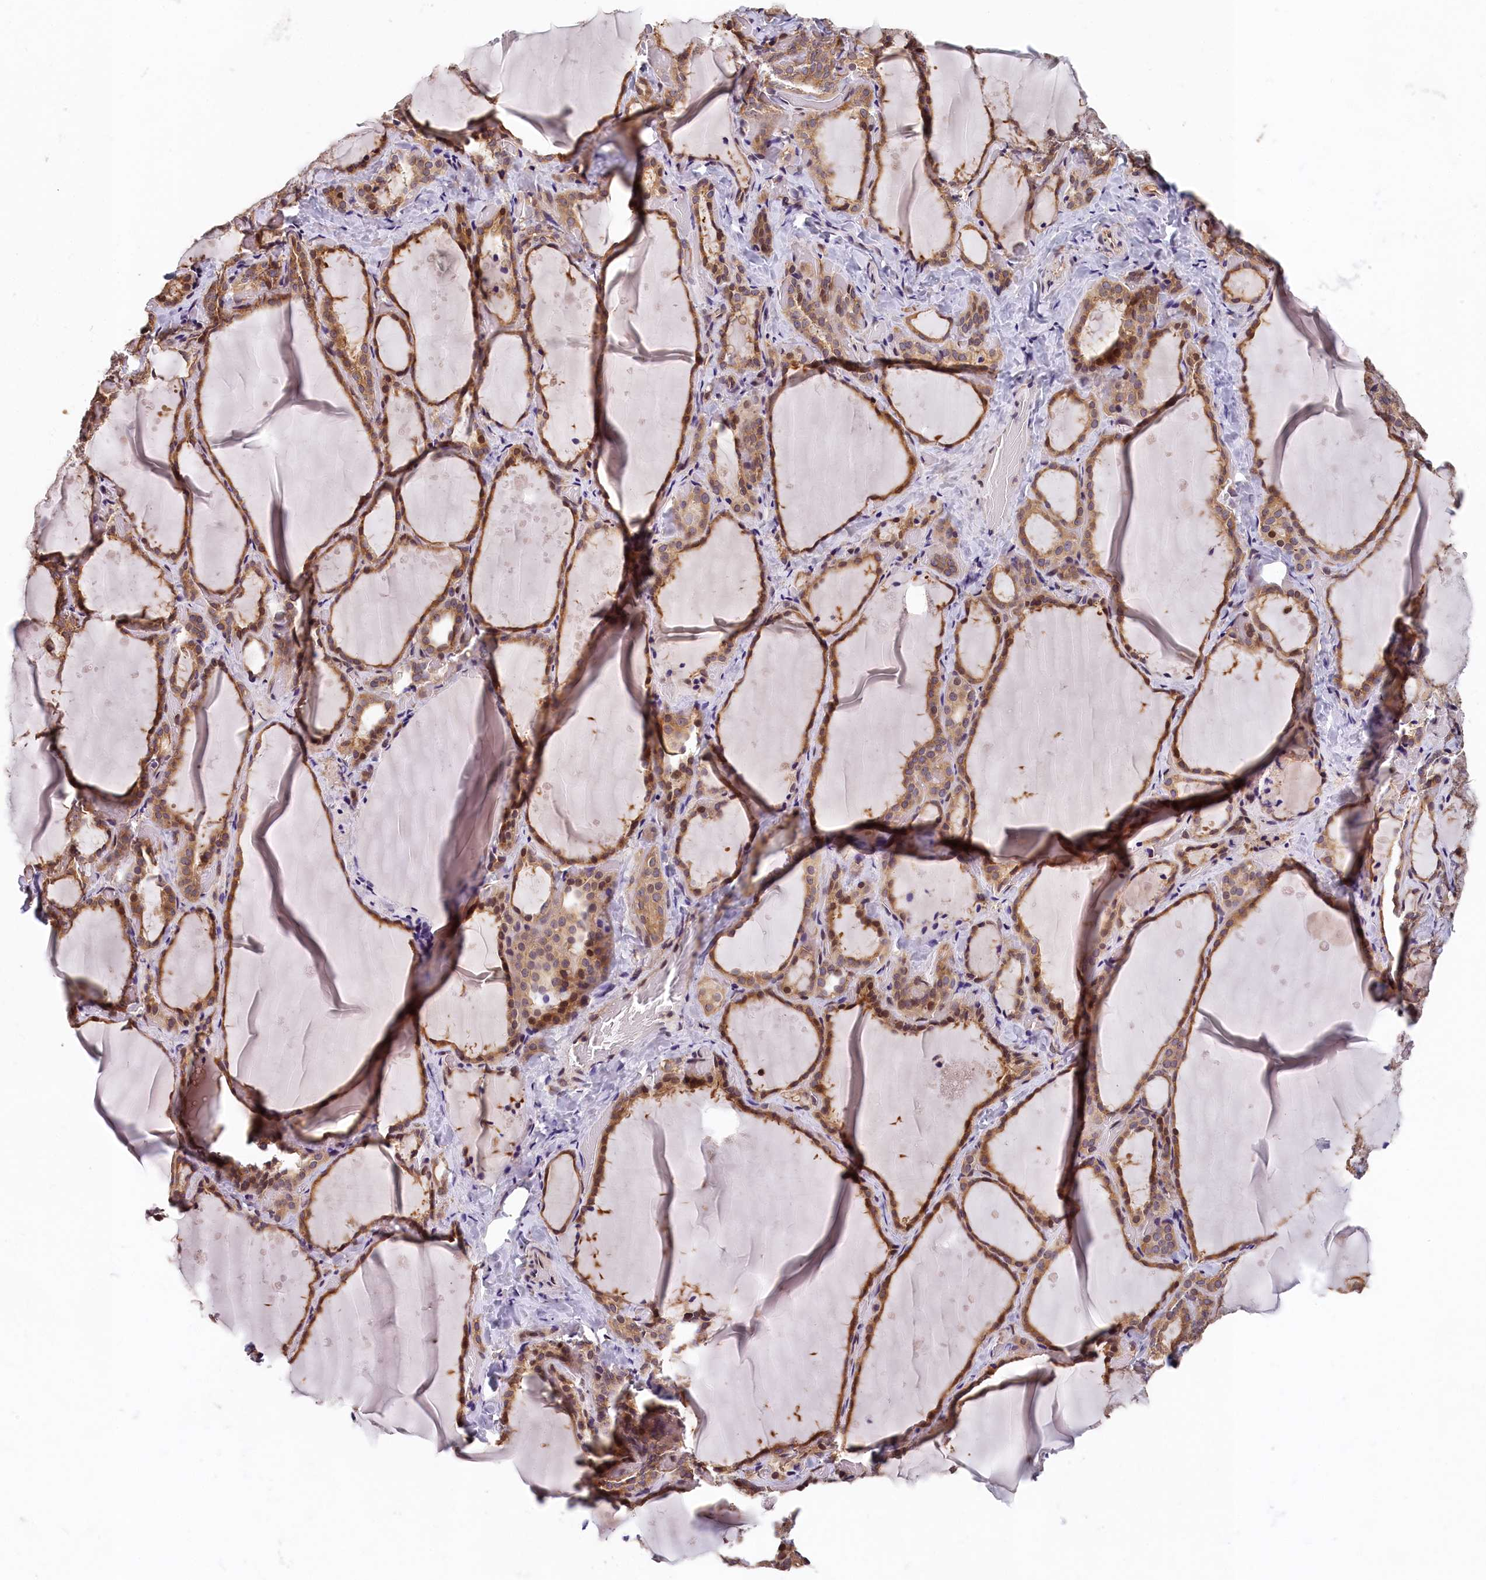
{"staining": {"intensity": "moderate", "quantity": ">75%", "location": "cytoplasmic/membranous,nuclear"}, "tissue": "thyroid gland", "cell_type": "Glandular cells", "image_type": "normal", "snomed": [{"axis": "morphology", "description": "Normal tissue, NOS"}, {"axis": "topography", "description": "Thyroid gland"}], "caption": "Immunohistochemical staining of normal human thyroid gland exhibits >75% levels of moderate cytoplasmic/membranous,nuclear protein expression in about >75% of glandular cells.", "gene": "TMEM116", "patient": {"sex": "female", "age": 44}}